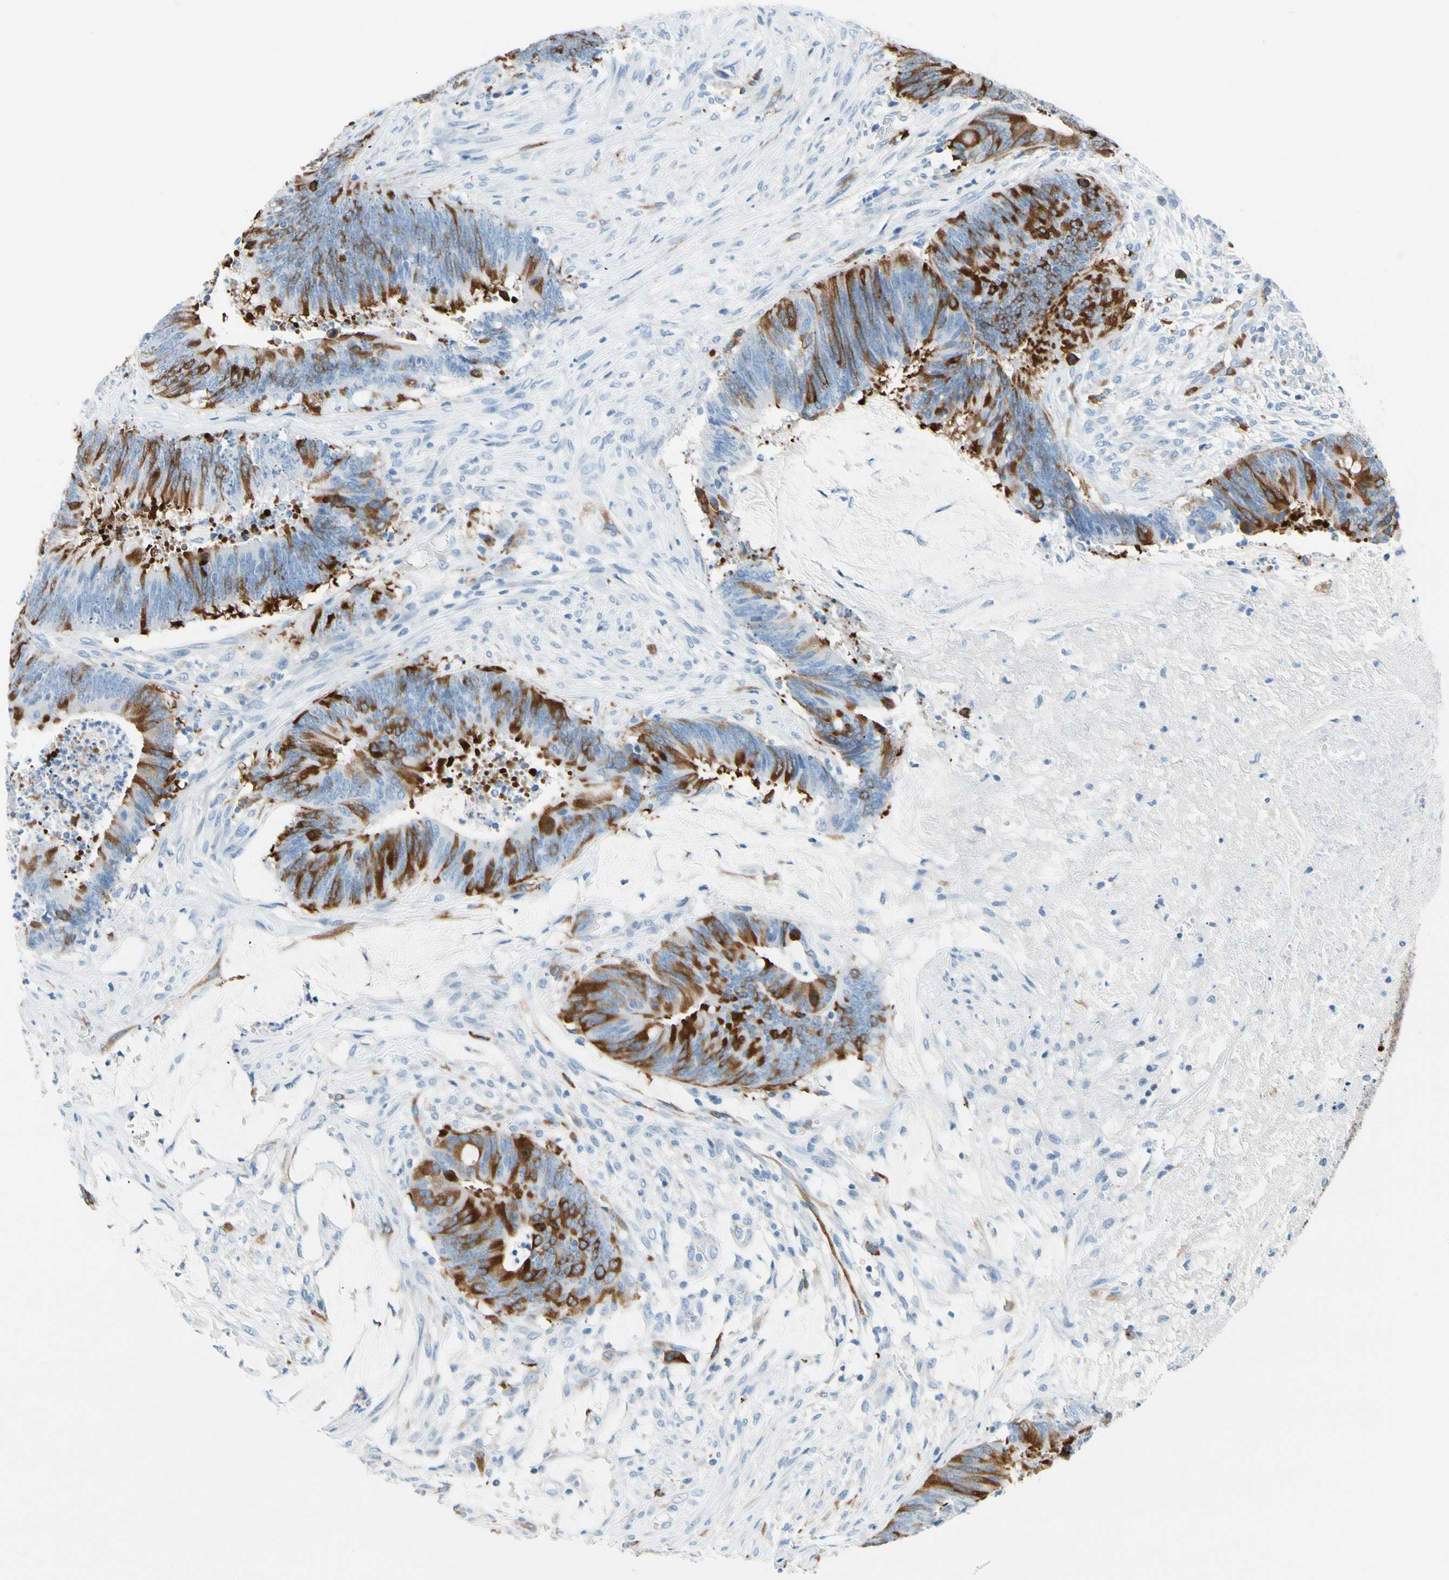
{"staining": {"intensity": "moderate", "quantity": ">75%", "location": "cytoplasmic/membranous"}, "tissue": "colorectal cancer", "cell_type": "Tumor cells", "image_type": "cancer", "snomed": [{"axis": "morphology", "description": "Adenocarcinoma, NOS"}, {"axis": "topography", "description": "Rectum"}], "caption": "Immunohistochemical staining of human adenocarcinoma (colorectal) exhibits moderate cytoplasmic/membranous protein staining in approximately >75% of tumor cells.", "gene": "TACC3", "patient": {"sex": "female", "age": 66}}